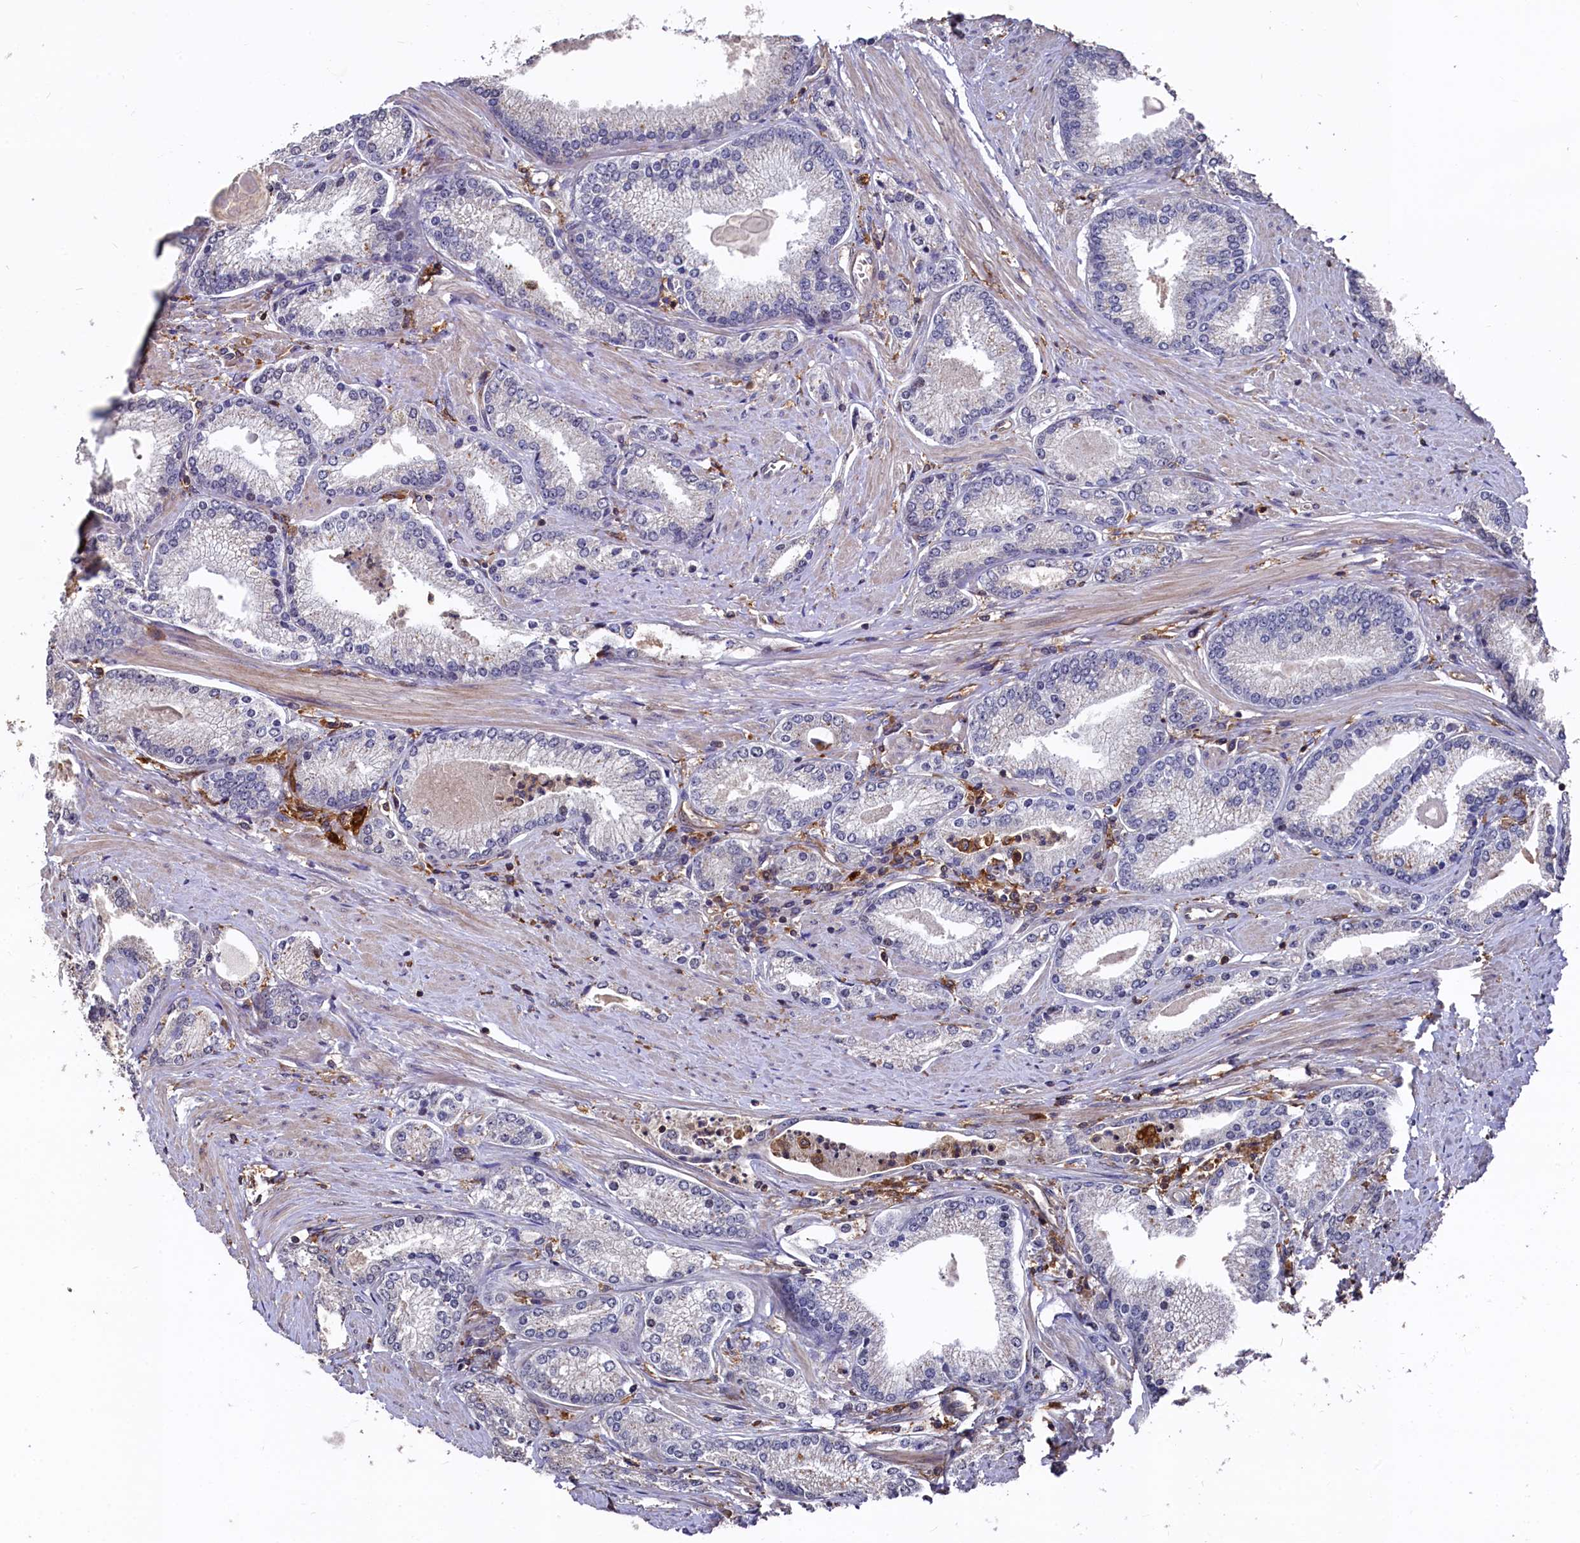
{"staining": {"intensity": "negative", "quantity": "none", "location": "none"}, "tissue": "prostate cancer", "cell_type": "Tumor cells", "image_type": "cancer", "snomed": [{"axis": "morphology", "description": "Adenocarcinoma, High grade"}, {"axis": "topography", "description": "Prostate"}], "caption": "Immunohistochemistry photomicrograph of human prostate cancer (high-grade adenocarcinoma) stained for a protein (brown), which displays no positivity in tumor cells.", "gene": "PLEKHO2", "patient": {"sex": "male", "age": 66}}